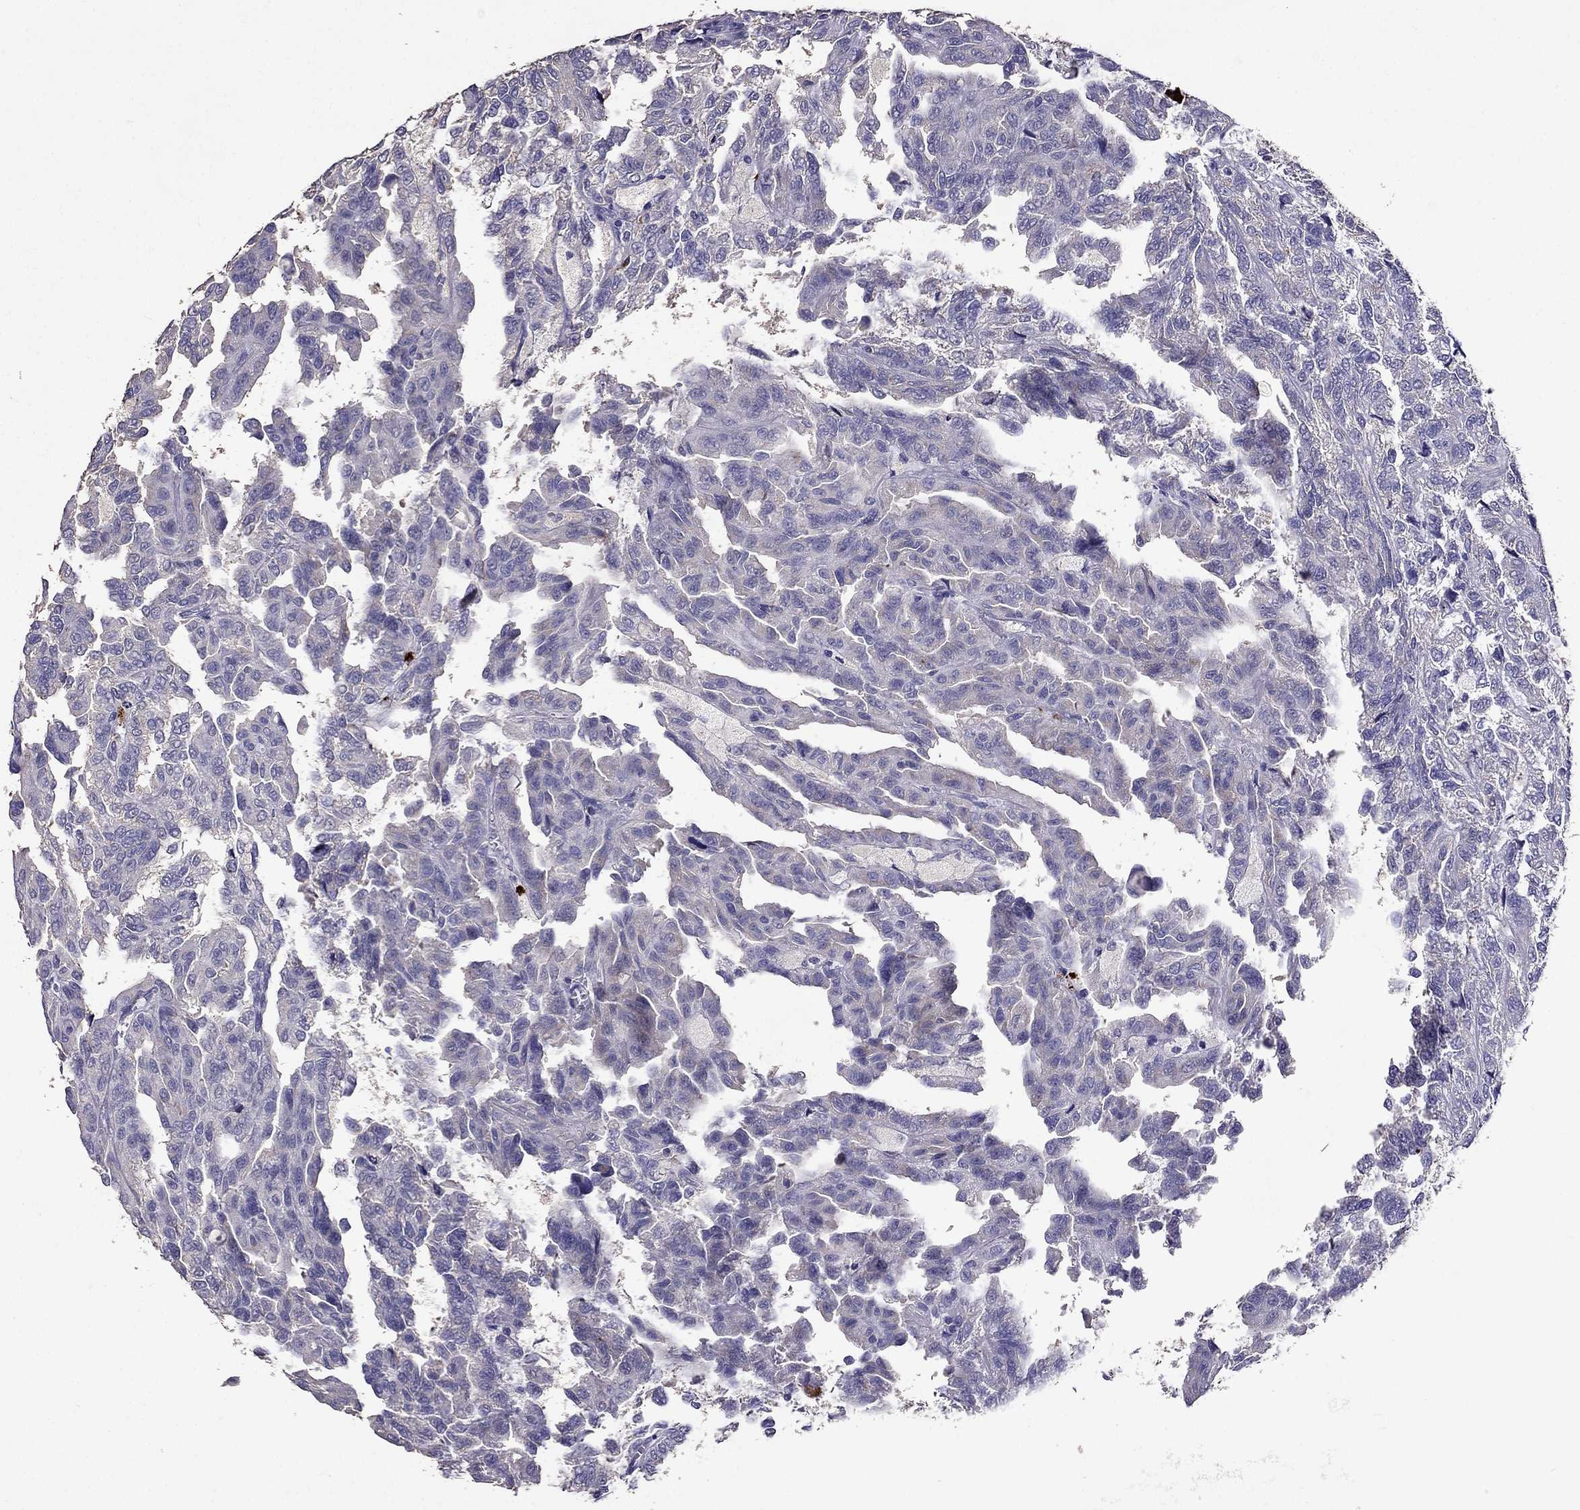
{"staining": {"intensity": "negative", "quantity": "none", "location": "none"}, "tissue": "renal cancer", "cell_type": "Tumor cells", "image_type": "cancer", "snomed": [{"axis": "morphology", "description": "Adenocarcinoma, NOS"}, {"axis": "topography", "description": "Kidney"}], "caption": "IHC of human renal cancer shows no expression in tumor cells.", "gene": "NKX3-1", "patient": {"sex": "male", "age": 79}}